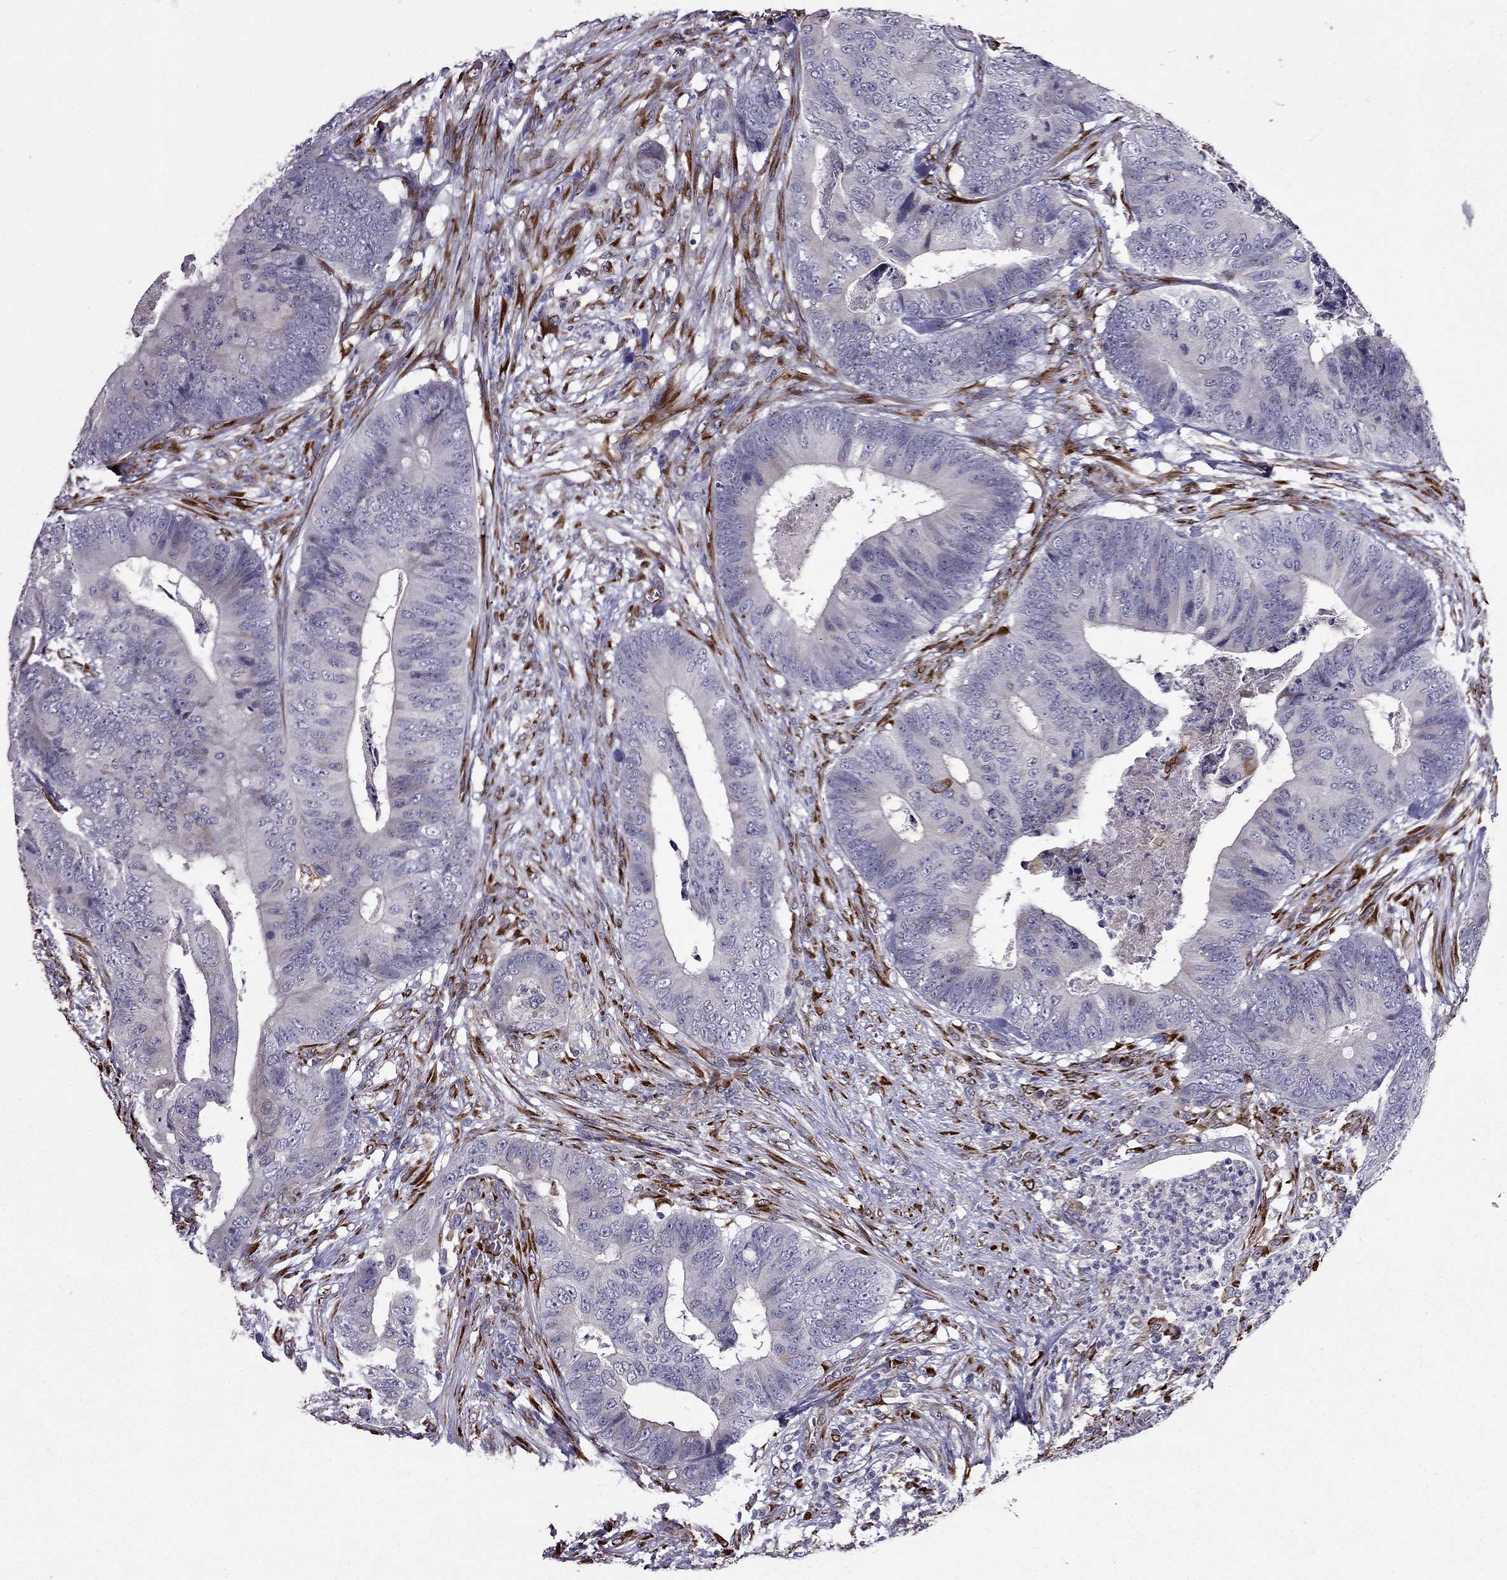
{"staining": {"intensity": "negative", "quantity": "none", "location": "none"}, "tissue": "colorectal cancer", "cell_type": "Tumor cells", "image_type": "cancer", "snomed": [{"axis": "morphology", "description": "Adenocarcinoma, NOS"}, {"axis": "topography", "description": "Colon"}], "caption": "This is an immunohistochemistry histopathology image of colorectal cancer (adenocarcinoma). There is no expression in tumor cells.", "gene": "IKBIP", "patient": {"sex": "male", "age": 84}}